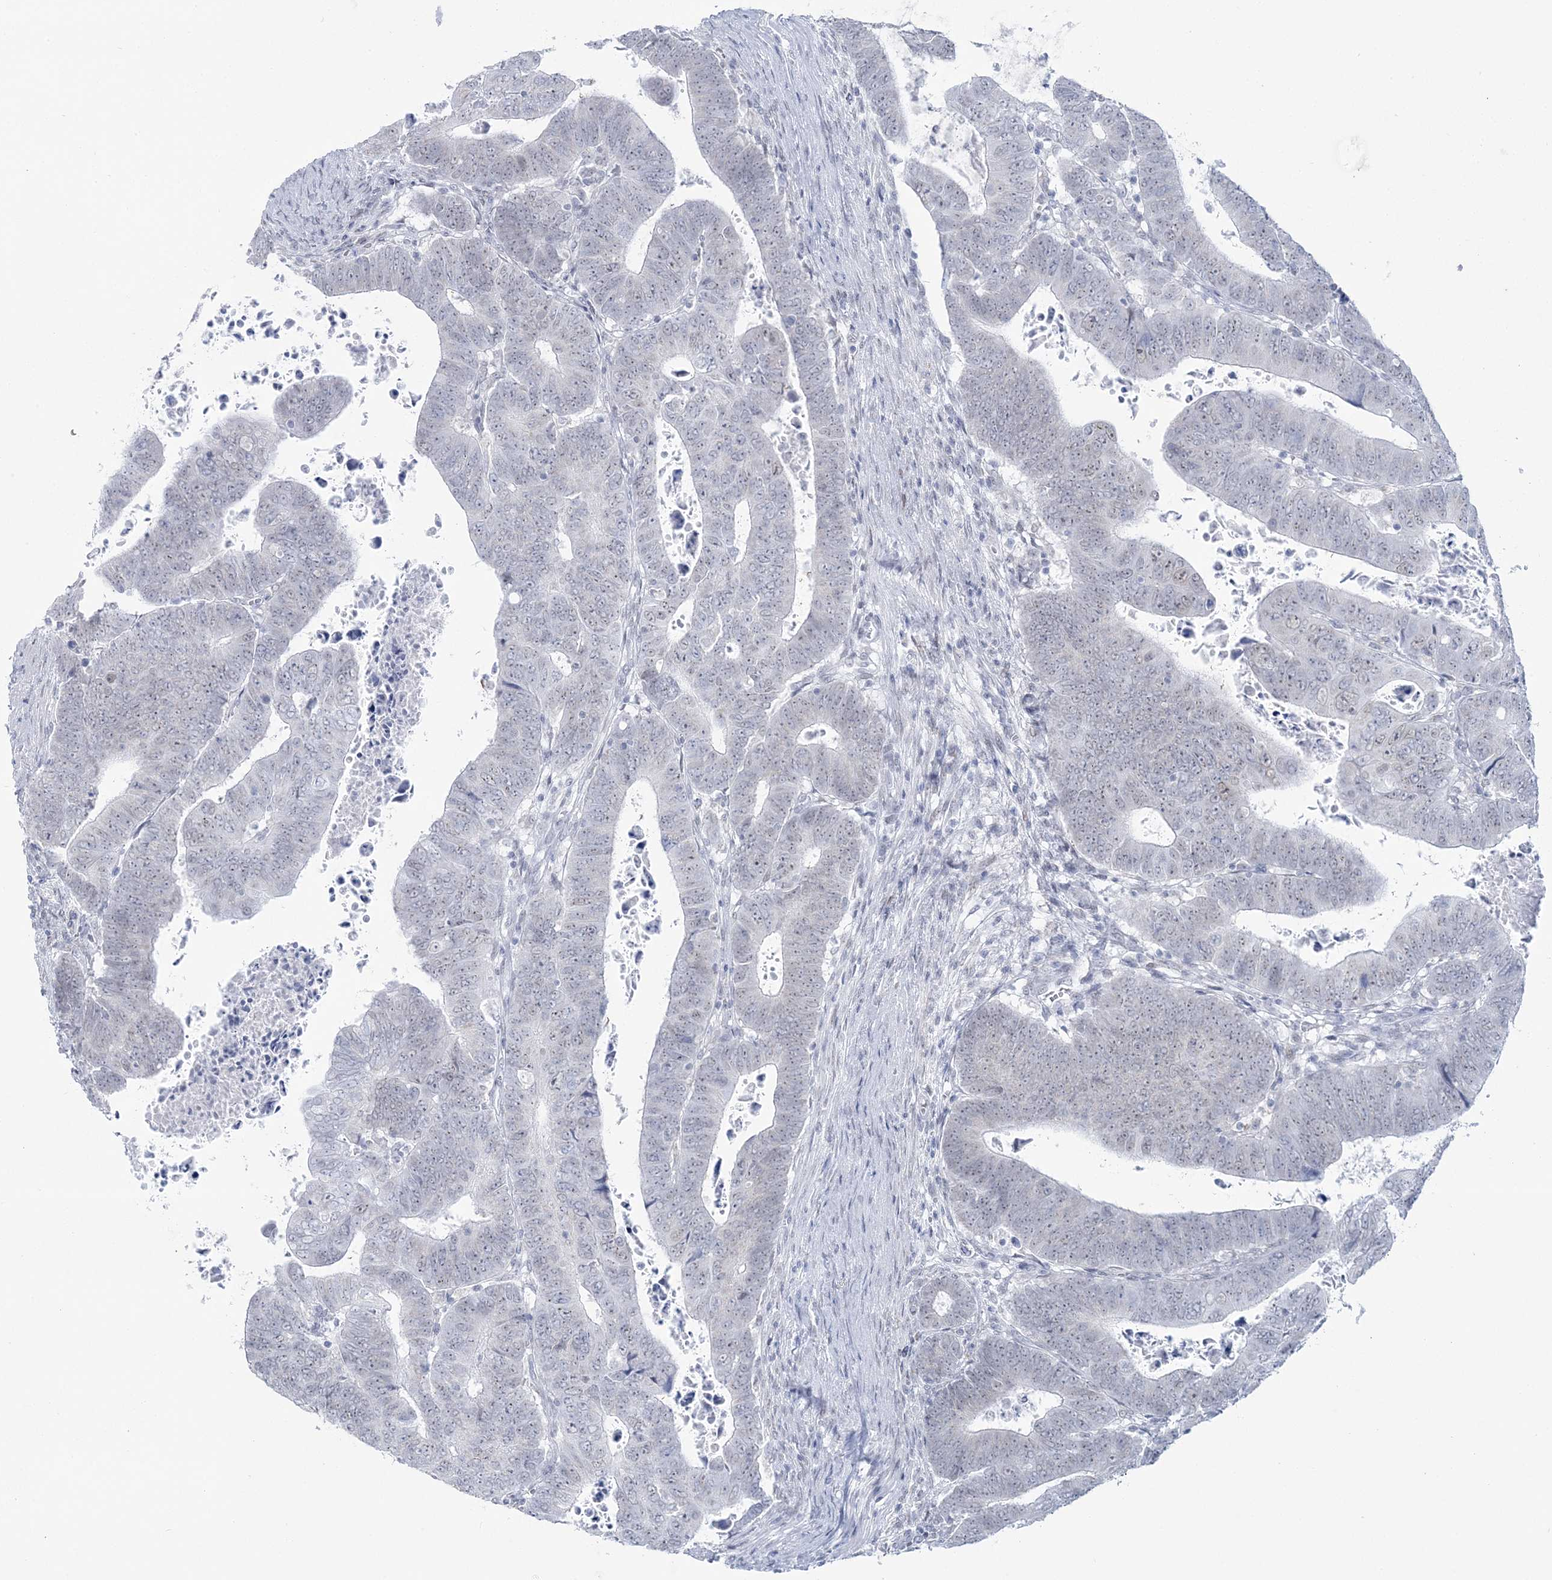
{"staining": {"intensity": "negative", "quantity": "none", "location": "none"}, "tissue": "colorectal cancer", "cell_type": "Tumor cells", "image_type": "cancer", "snomed": [{"axis": "morphology", "description": "Normal tissue, NOS"}, {"axis": "morphology", "description": "Adenocarcinoma, NOS"}, {"axis": "topography", "description": "Rectum"}], "caption": "Colorectal cancer (adenocarcinoma) stained for a protein using immunohistochemistry (IHC) displays no staining tumor cells.", "gene": "ZNF843", "patient": {"sex": "female", "age": 65}}